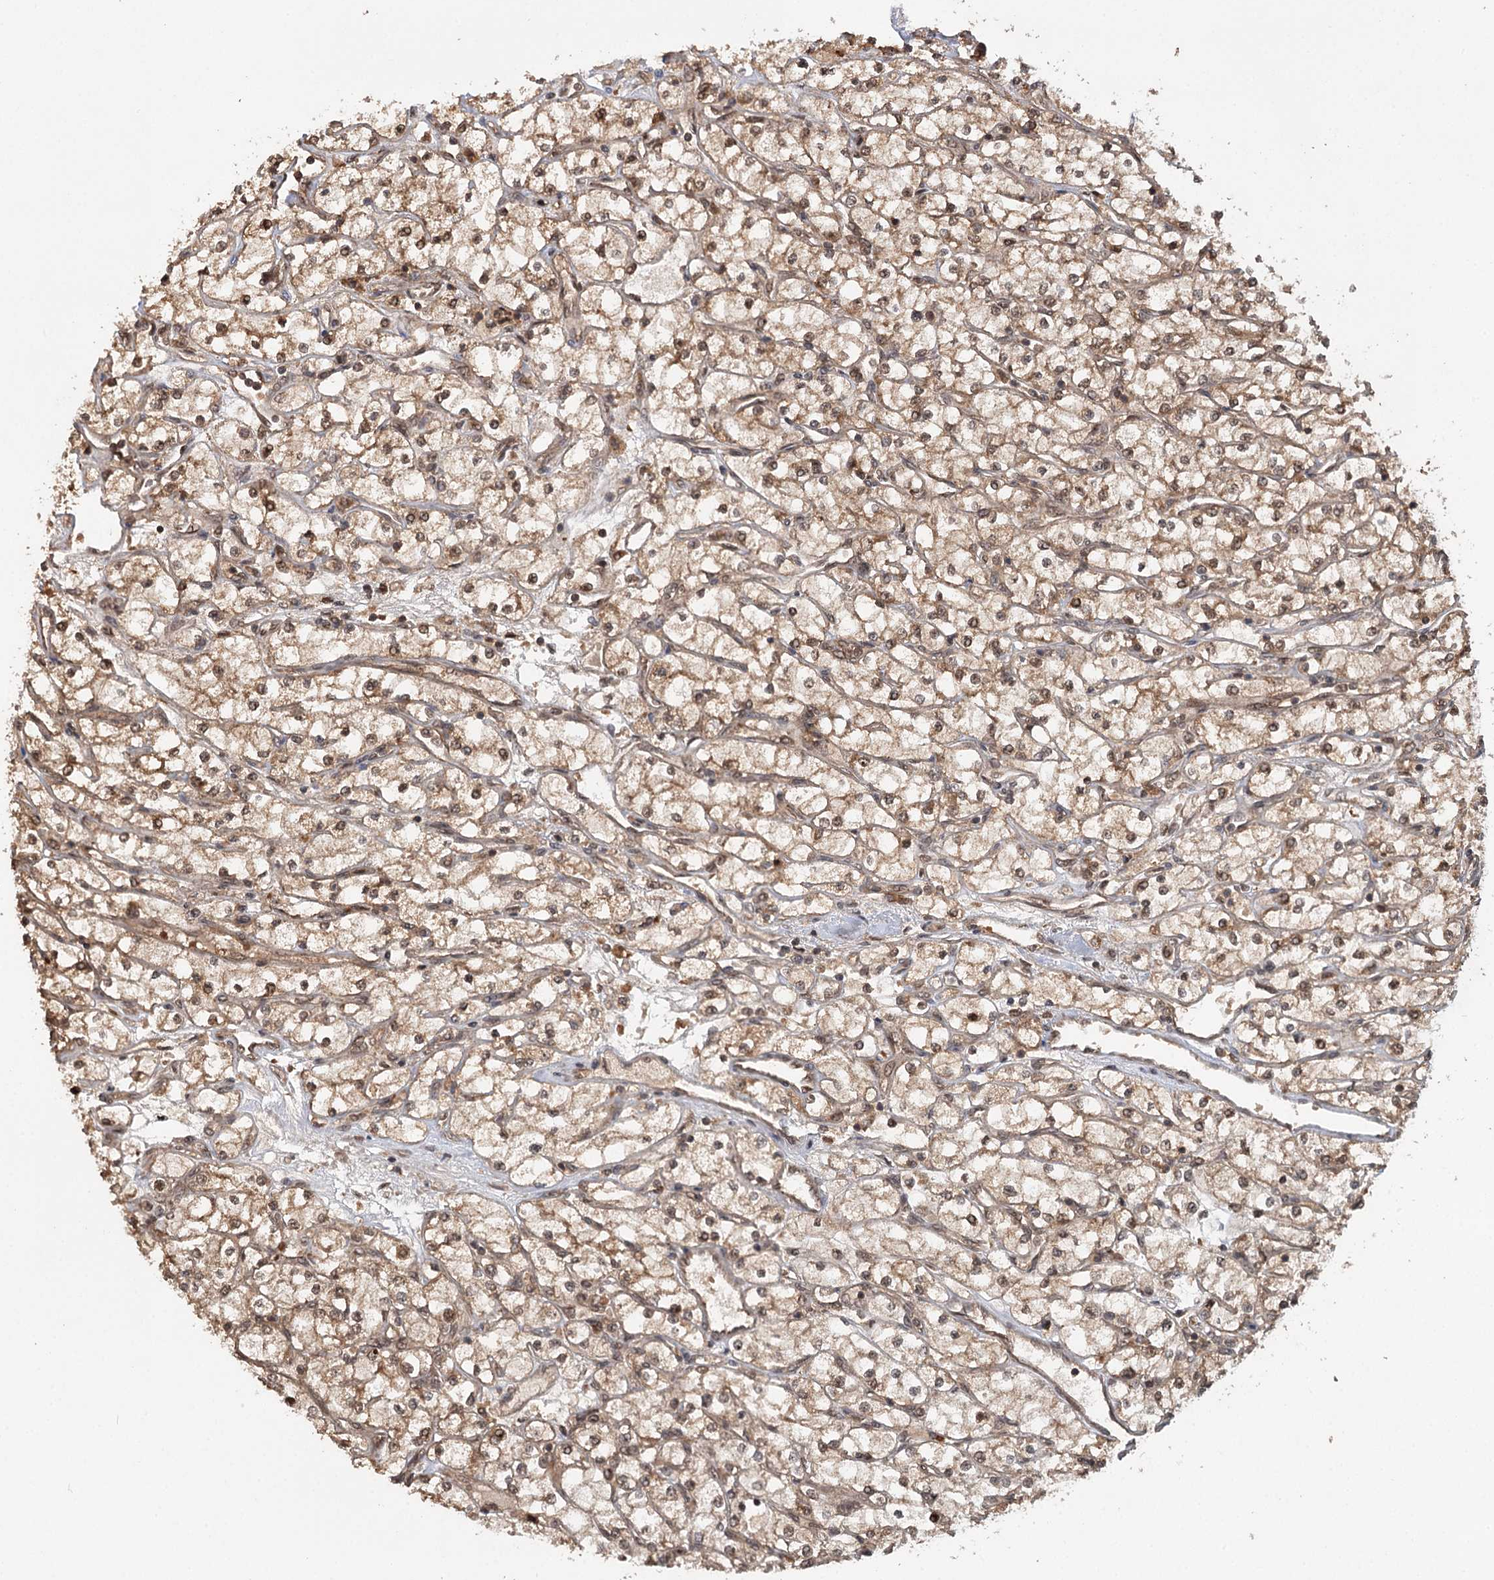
{"staining": {"intensity": "weak", "quantity": ">75%", "location": "cytoplasmic/membranous,nuclear"}, "tissue": "renal cancer", "cell_type": "Tumor cells", "image_type": "cancer", "snomed": [{"axis": "morphology", "description": "Adenocarcinoma, NOS"}, {"axis": "topography", "description": "Kidney"}], "caption": "Human renal cancer (adenocarcinoma) stained with a brown dye exhibits weak cytoplasmic/membranous and nuclear positive expression in about >75% of tumor cells.", "gene": "N6AMT1", "patient": {"sex": "male", "age": 80}}